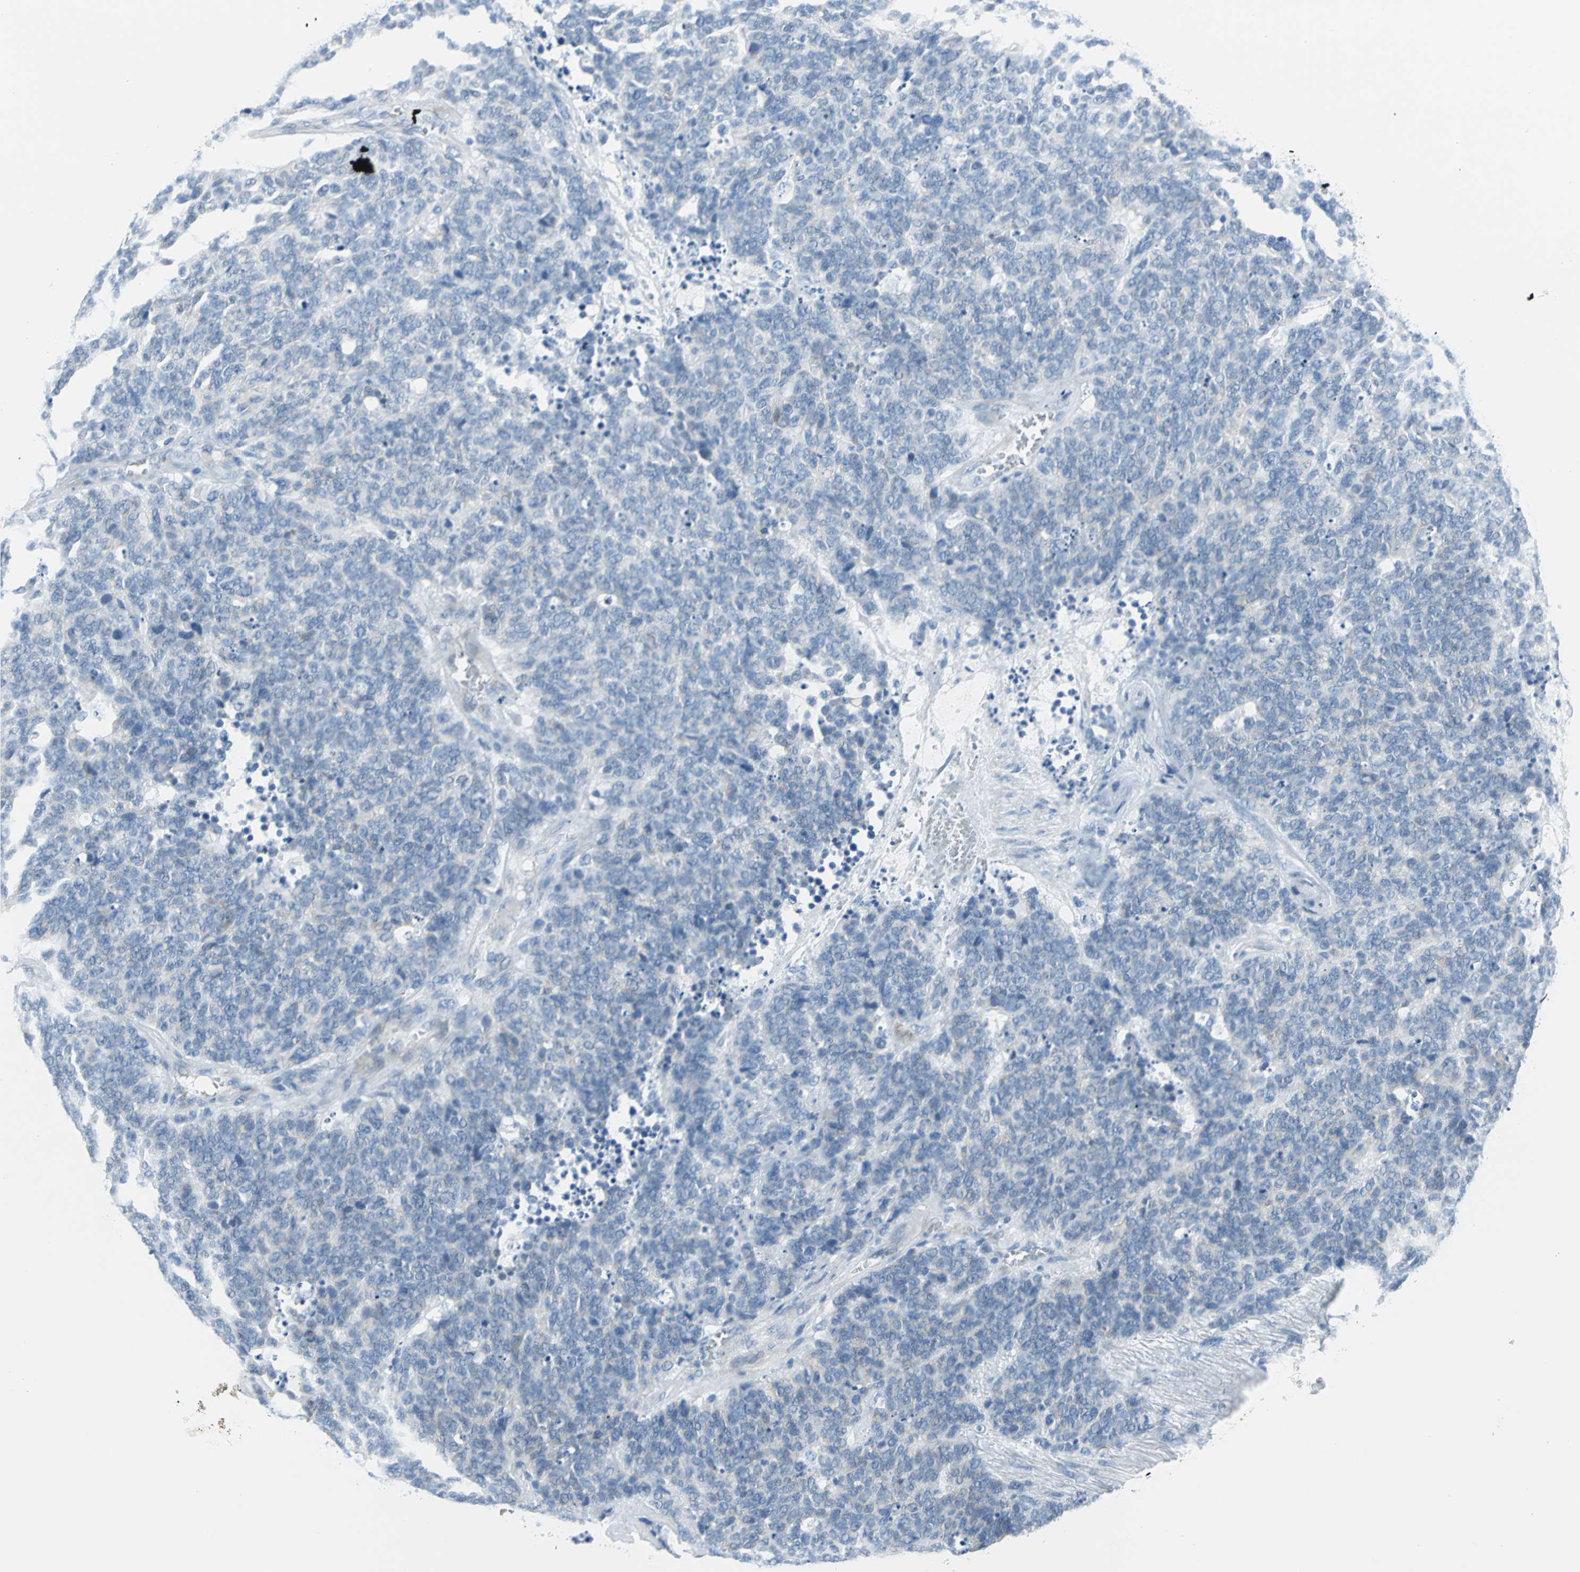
{"staining": {"intensity": "negative", "quantity": "none", "location": "none"}, "tissue": "lung cancer", "cell_type": "Tumor cells", "image_type": "cancer", "snomed": [{"axis": "morphology", "description": "Neoplasm, malignant, NOS"}, {"axis": "topography", "description": "Lung"}], "caption": "Tumor cells are negative for brown protein staining in lung cancer (neoplasm (malignant)). The staining was performed using DAB (3,3'-diaminobenzidine) to visualize the protein expression in brown, while the nuclei were stained in blue with hematoxylin (Magnification: 20x).", "gene": "CYB5A", "patient": {"sex": "female", "age": 58}}